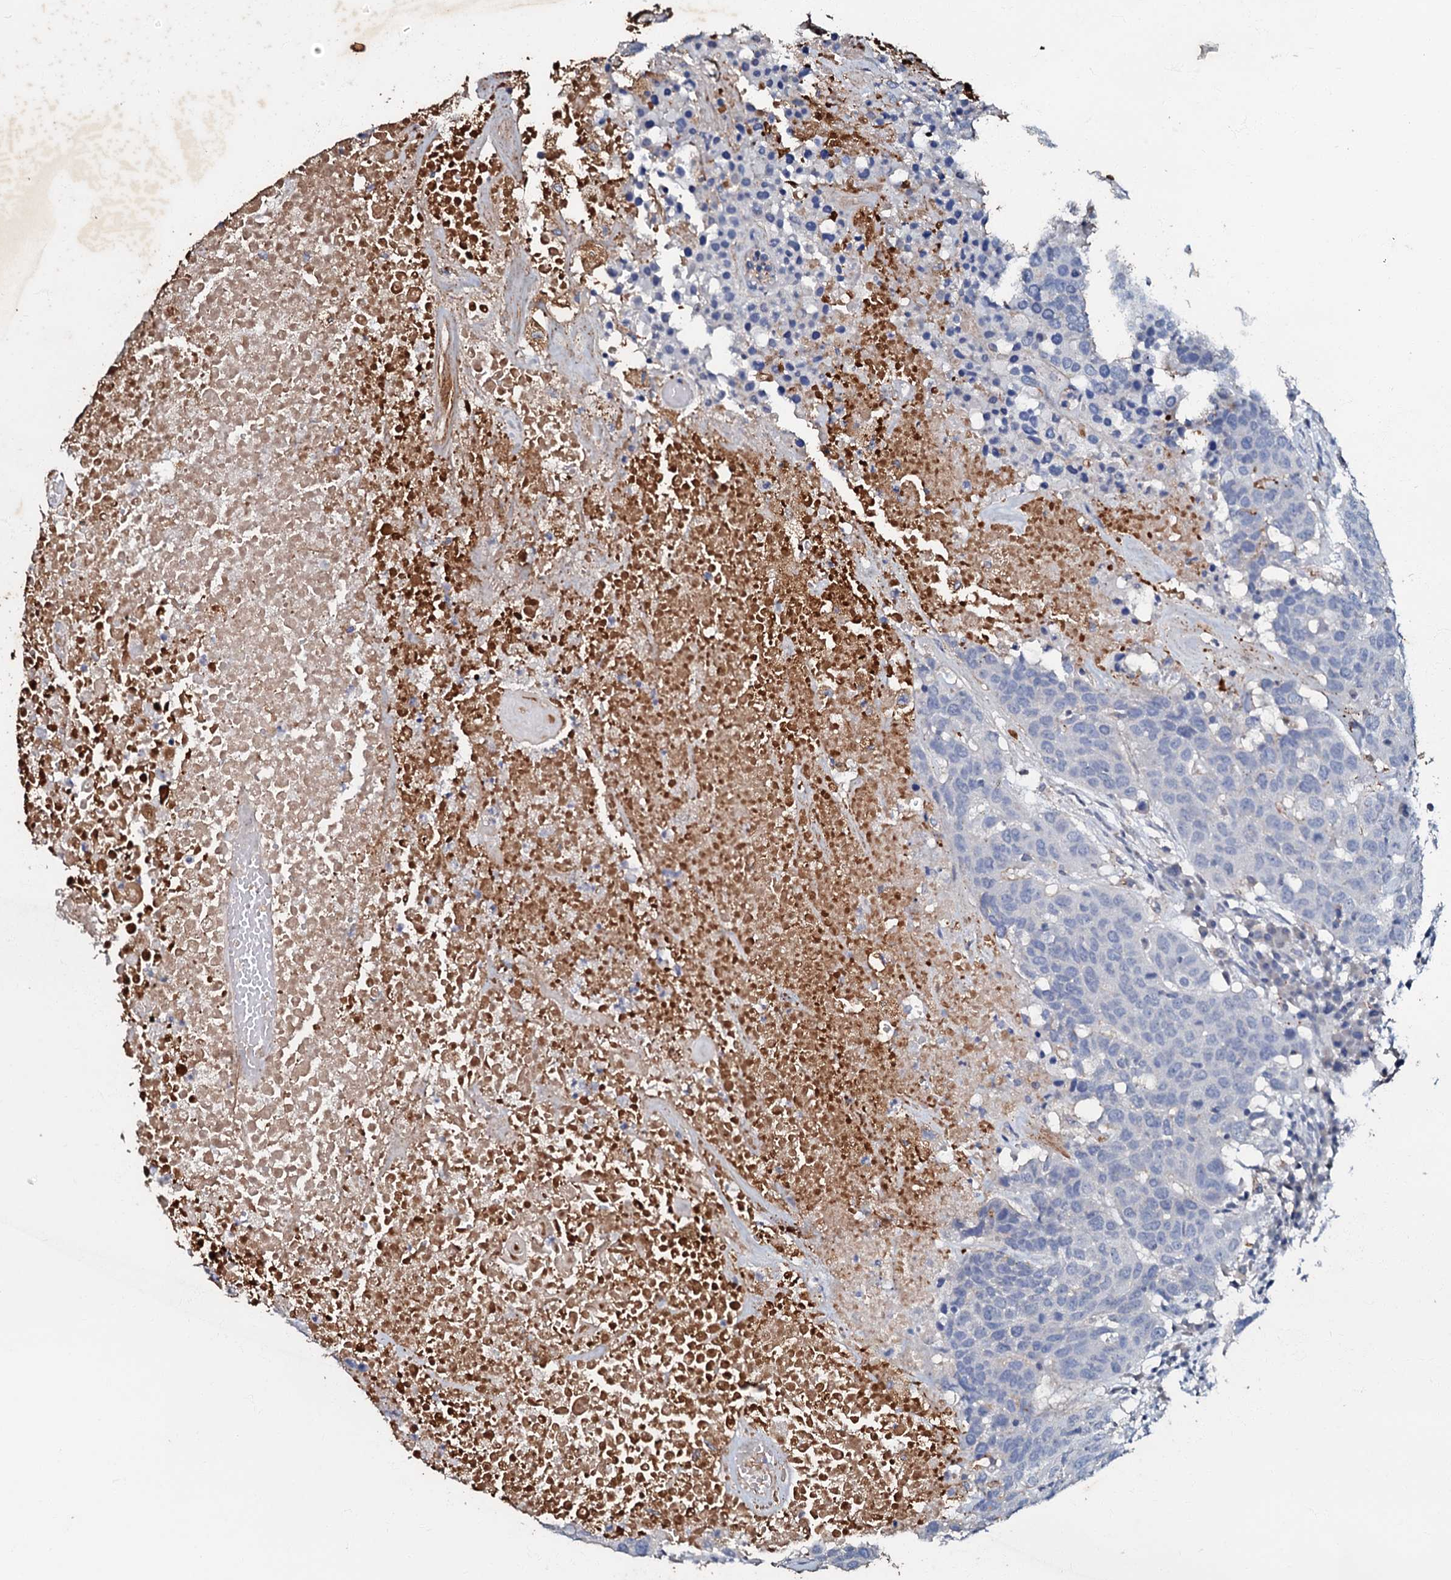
{"staining": {"intensity": "negative", "quantity": "none", "location": "none"}, "tissue": "head and neck cancer", "cell_type": "Tumor cells", "image_type": "cancer", "snomed": [{"axis": "morphology", "description": "Squamous cell carcinoma, NOS"}, {"axis": "topography", "description": "Head-Neck"}], "caption": "Photomicrograph shows no protein expression in tumor cells of head and neck squamous cell carcinoma tissue.", "gene": "MANSC4", "patient": {"sex": "male", "age": 66}}